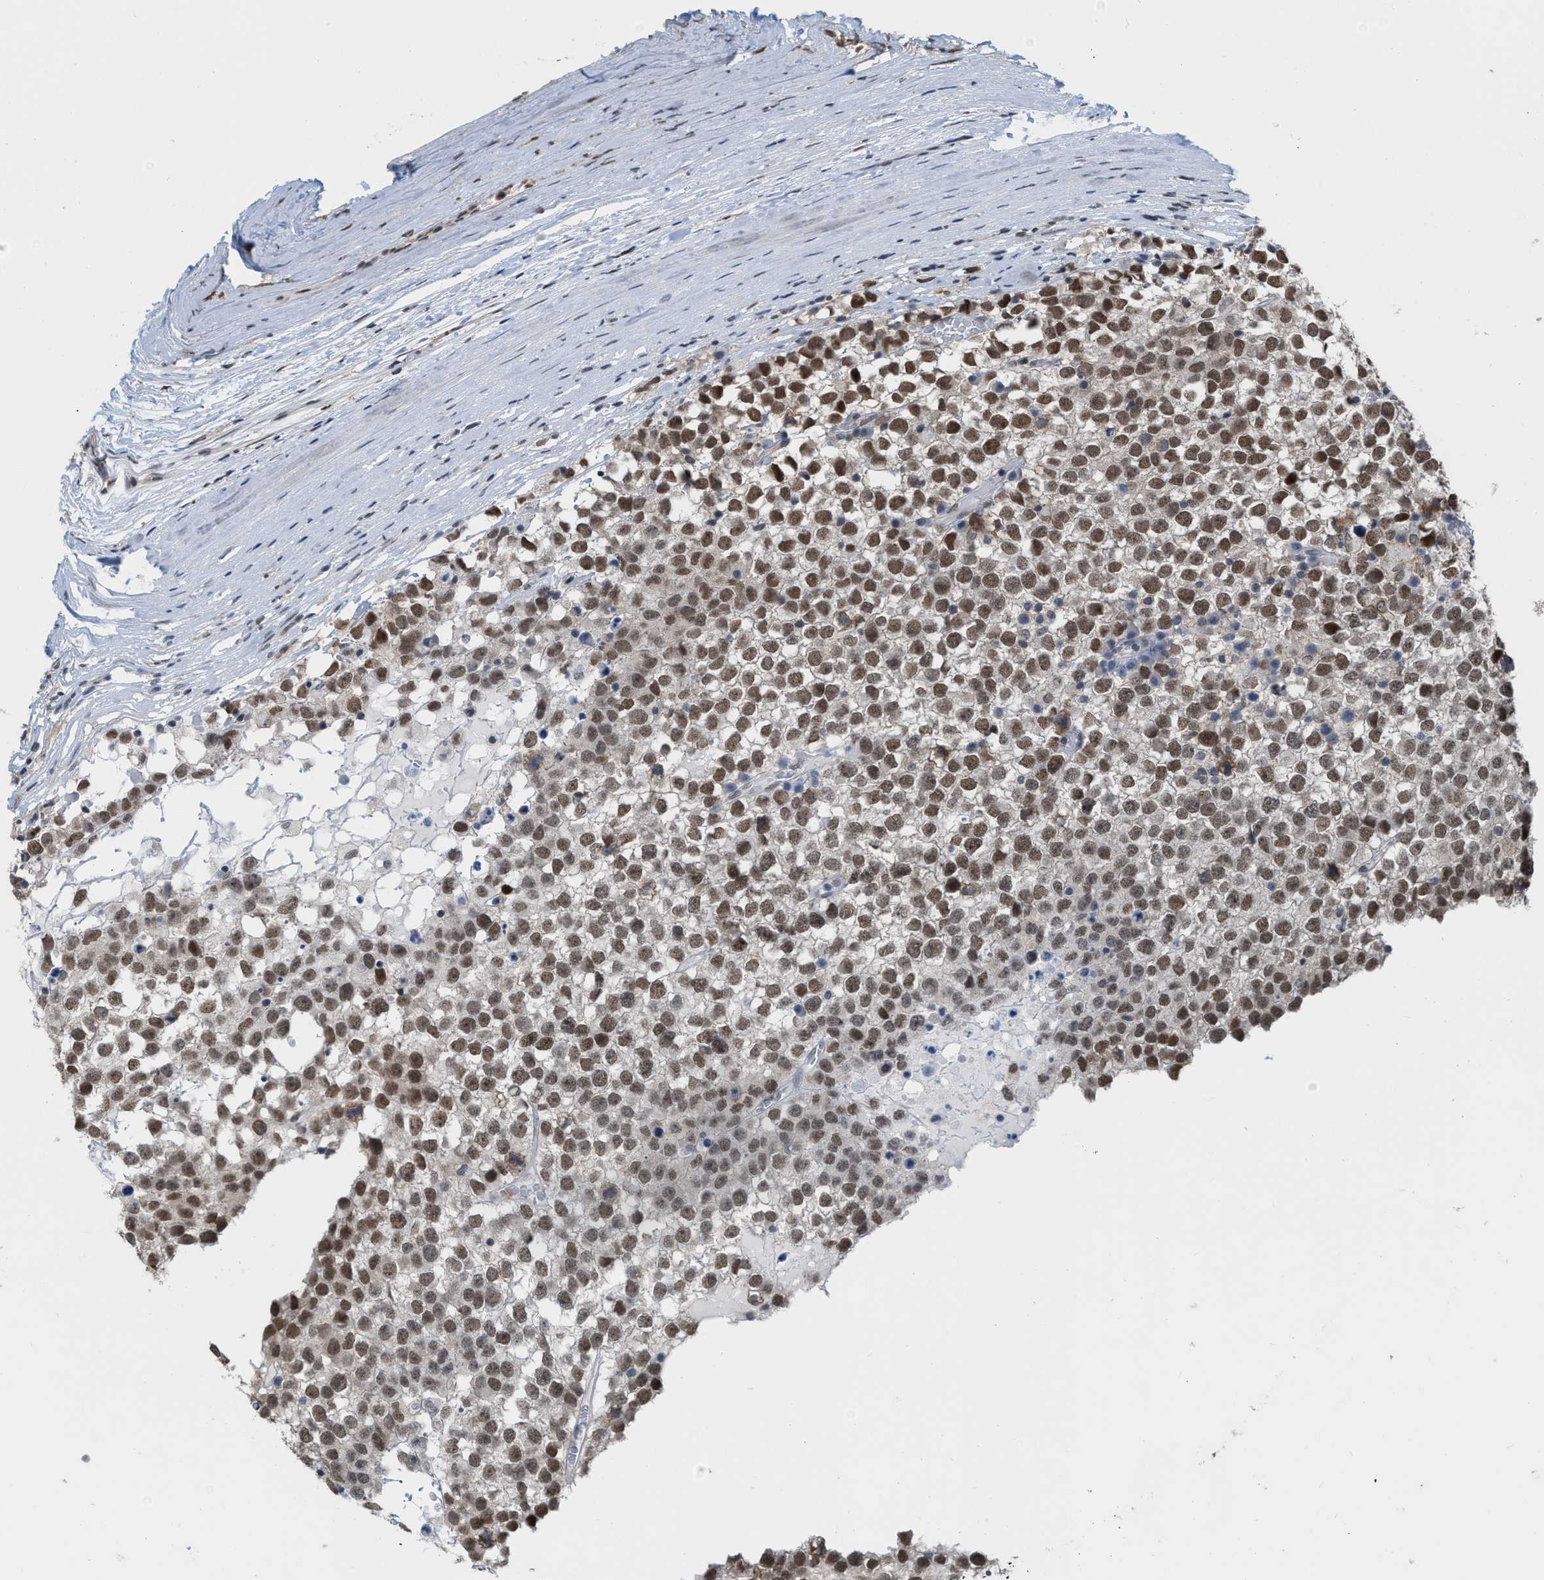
{"staining": {"intensity": "moderate", "quantity": ">75%", "location": "nuclear"}, "tissue": "testis cancer", "cell_type": "Tumor cells", "image_type": "cancer", "snomed": [{"axis": "morphology", "description": "Seminoma, NOS"}, {"axis": "topography", "description": "Testis"}], "caption": "Moderate nuclear expression for a protein is seen in approximately >75% of tumor cells of testis cancer using IHC.", "gene": "BAIAP2L1", "patient": {"sex": "male", "age": 65}}